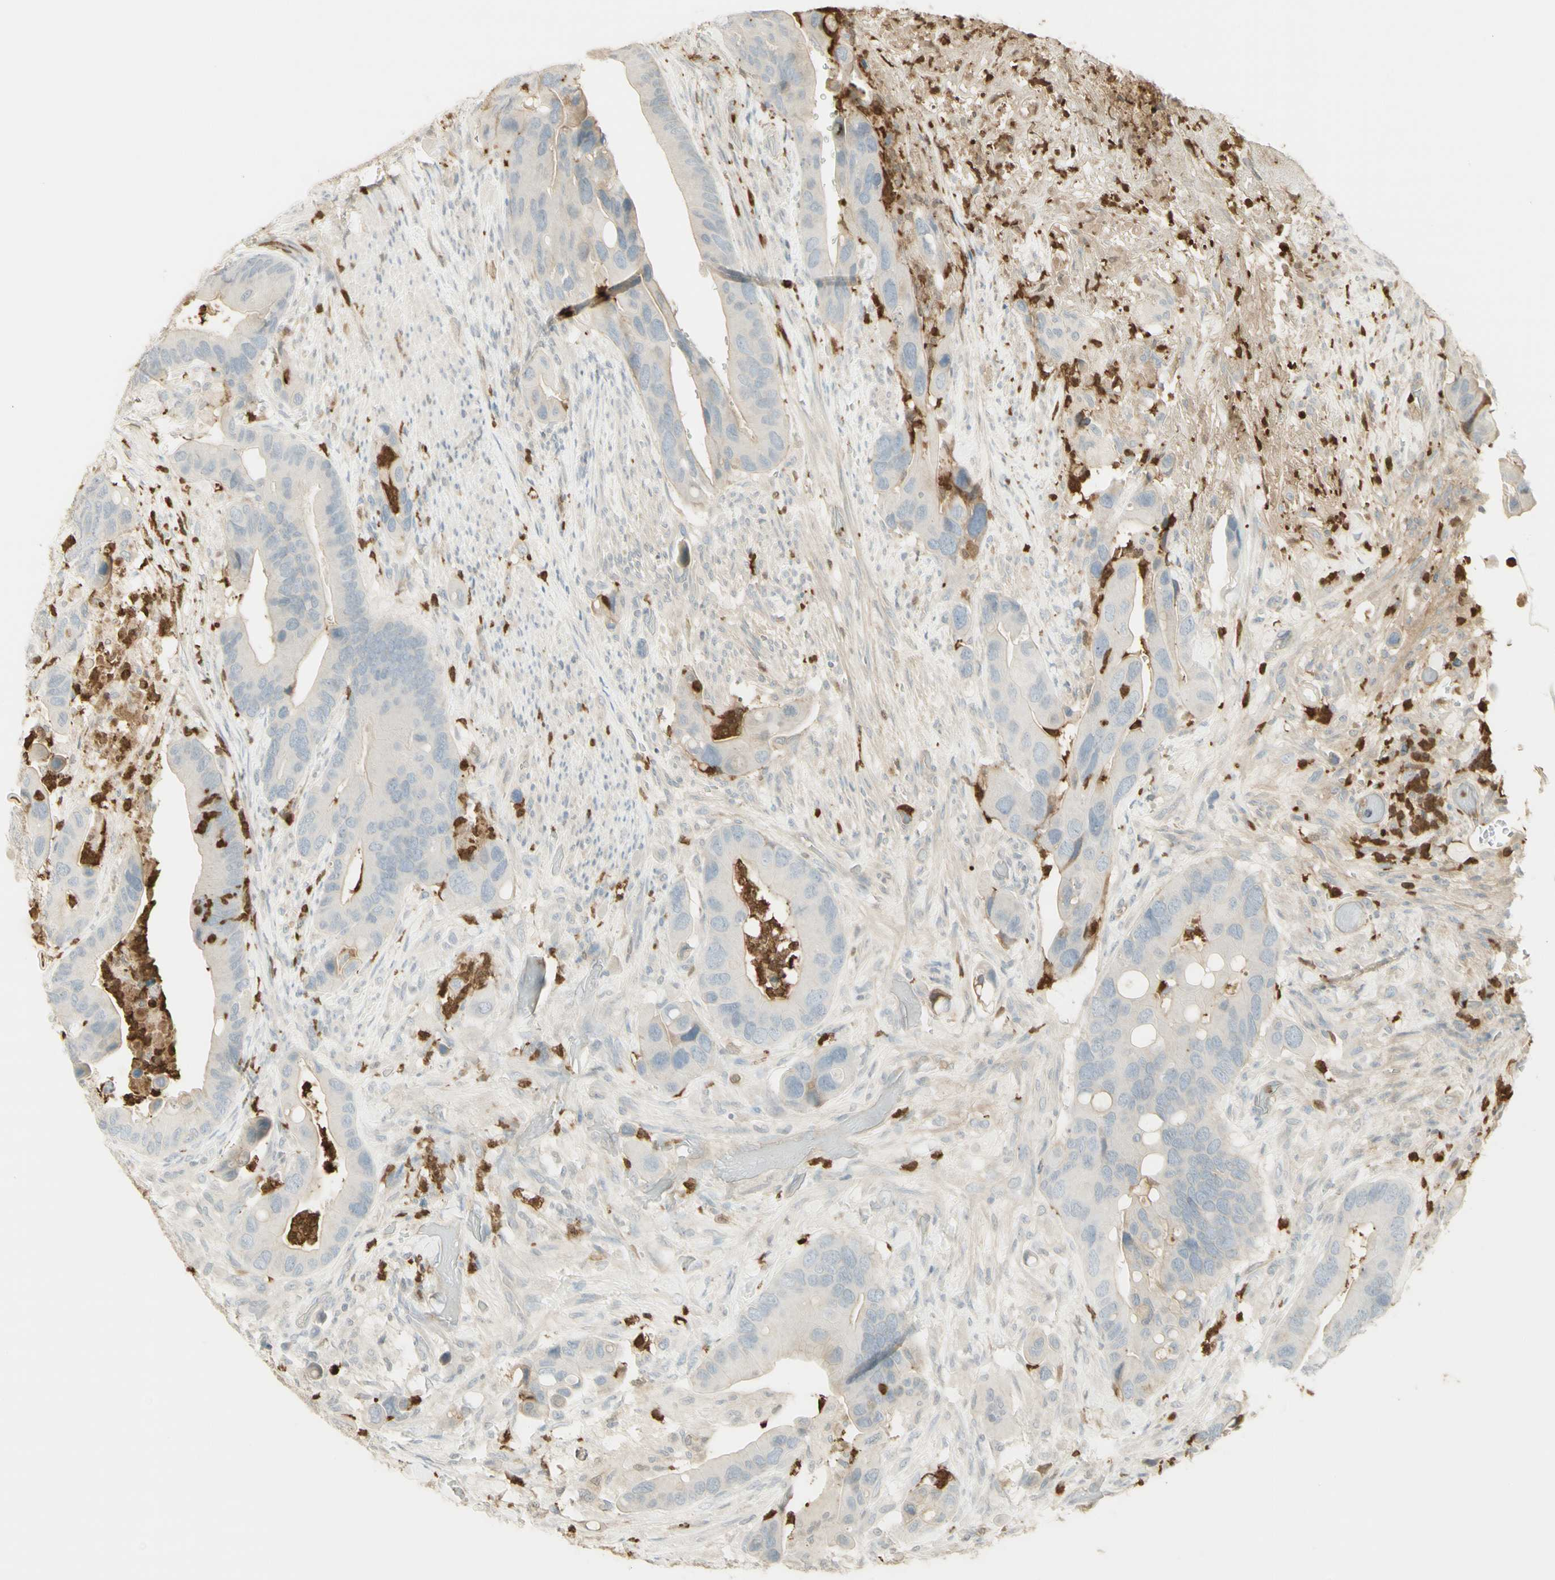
{"staining": {"intensity": "weak", "quantity": "<25%", "location": "cytoplasmic/membranous"}, "tissue": "colorectal cancer", "cell_type": "Tumor cells", "image_type": "cancer", "snomed": [{"axis": "morphology", "description": "Adenocarcinoma, NOS"}, {"axis": "topography", "description": "Rectum"}], "caption": "DAB immunohistochemical staining of human colorectal adenocarcinoma displays no significant staining in tumor cells.", "gene": "NID1", "patient": {"sex": "female", "age": 57}}